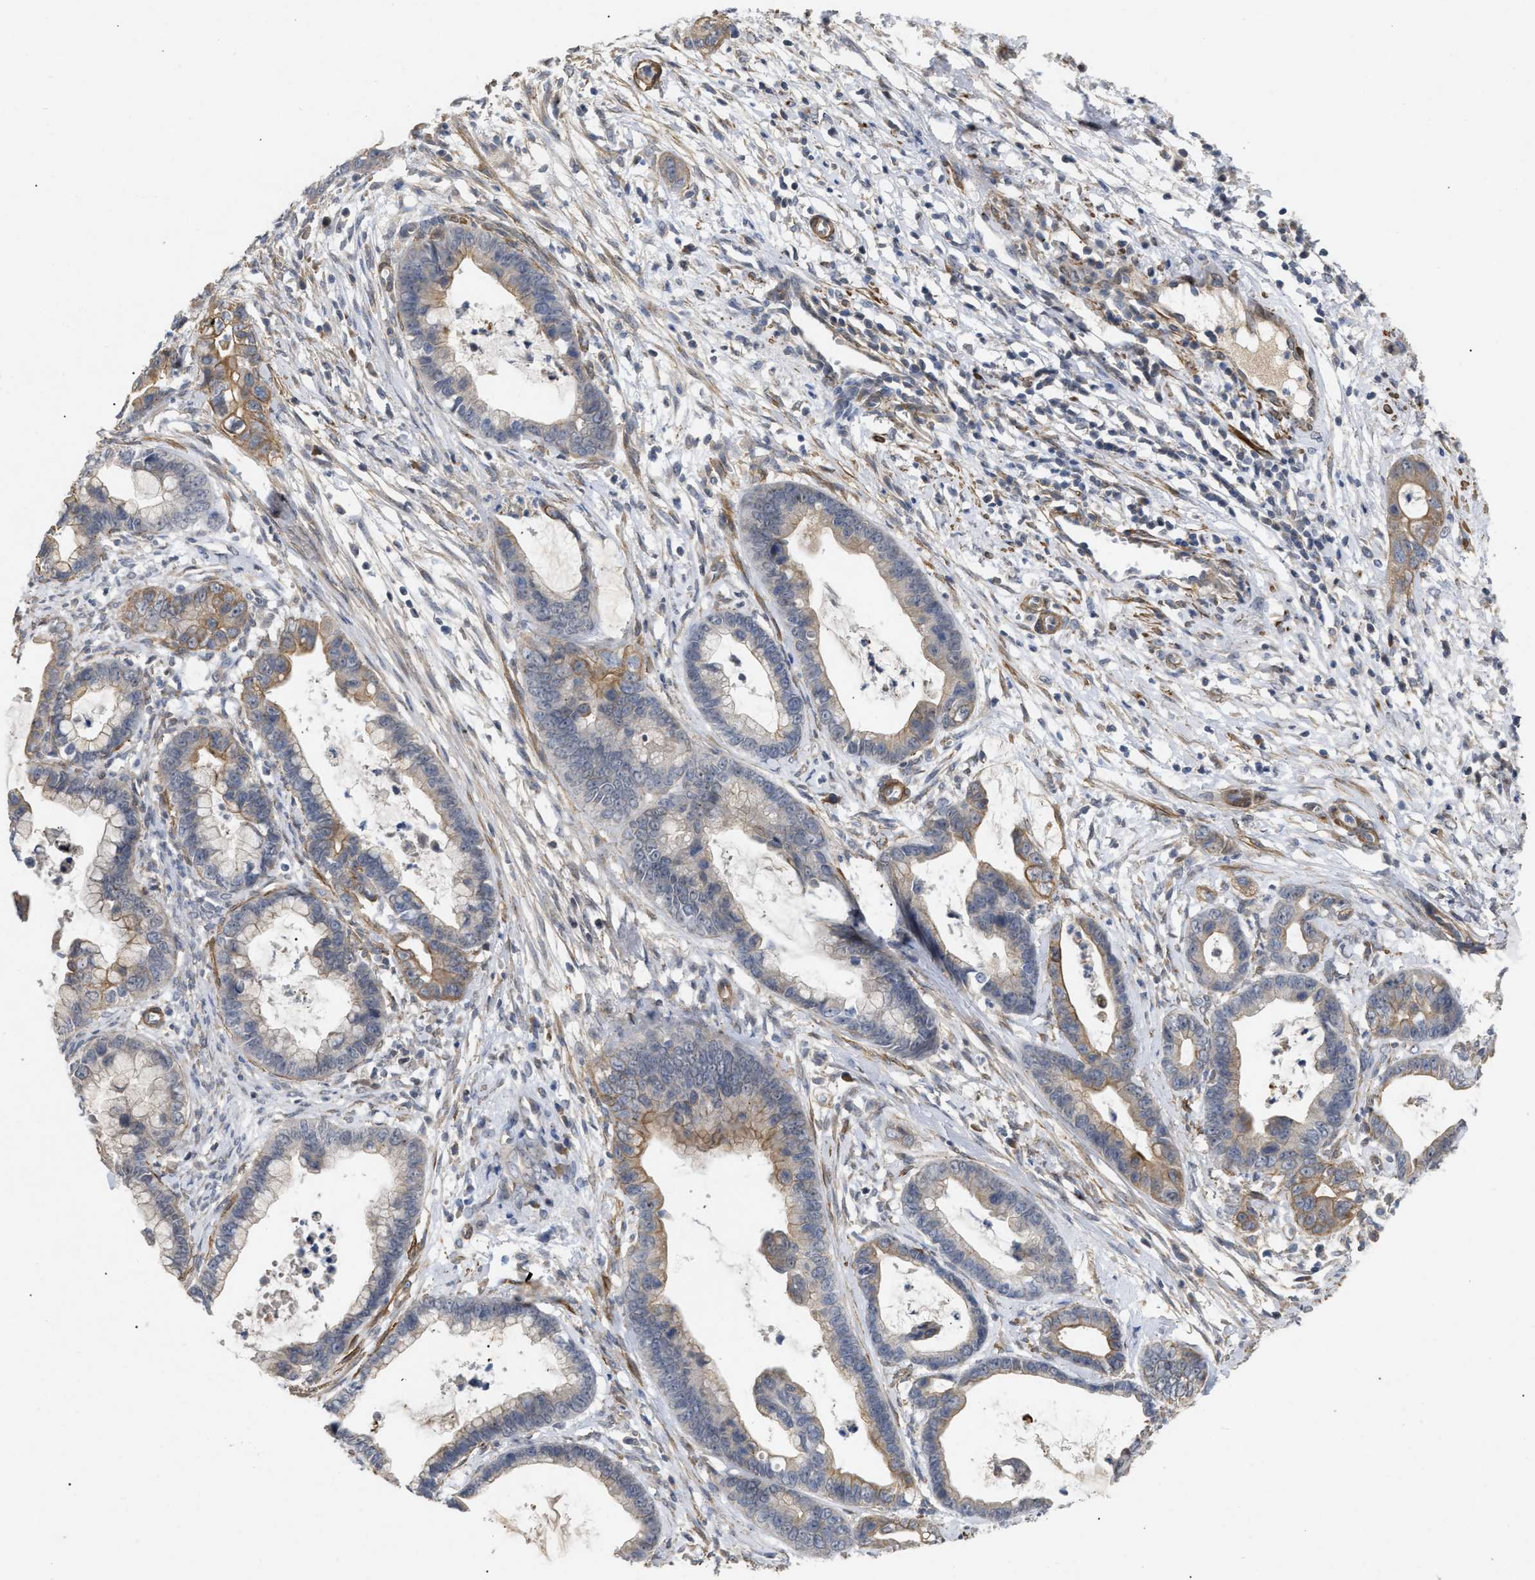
{"staining": {"intensity": "weak", "quantity": "<25%", "location": "cytoplasmic/membranous"}, "tissue": "cervical cancer", "cell_type": "Tumor cells", "image_type": "cancer", "snomed": [{"axis": "morphology", "description": "Adenocarcinoma, NOS"}, {"axis": "topography", "description": "Cervix"}], "caption": "High power microscopy histopathology image of an immunohistochemistry histopathology image of cervical cancer (adenocarcinoma), revealing no significant staining in tumor cells.", "gene": "ST6GALNAC6", "patient": {"sex": "female", "age": 44}}